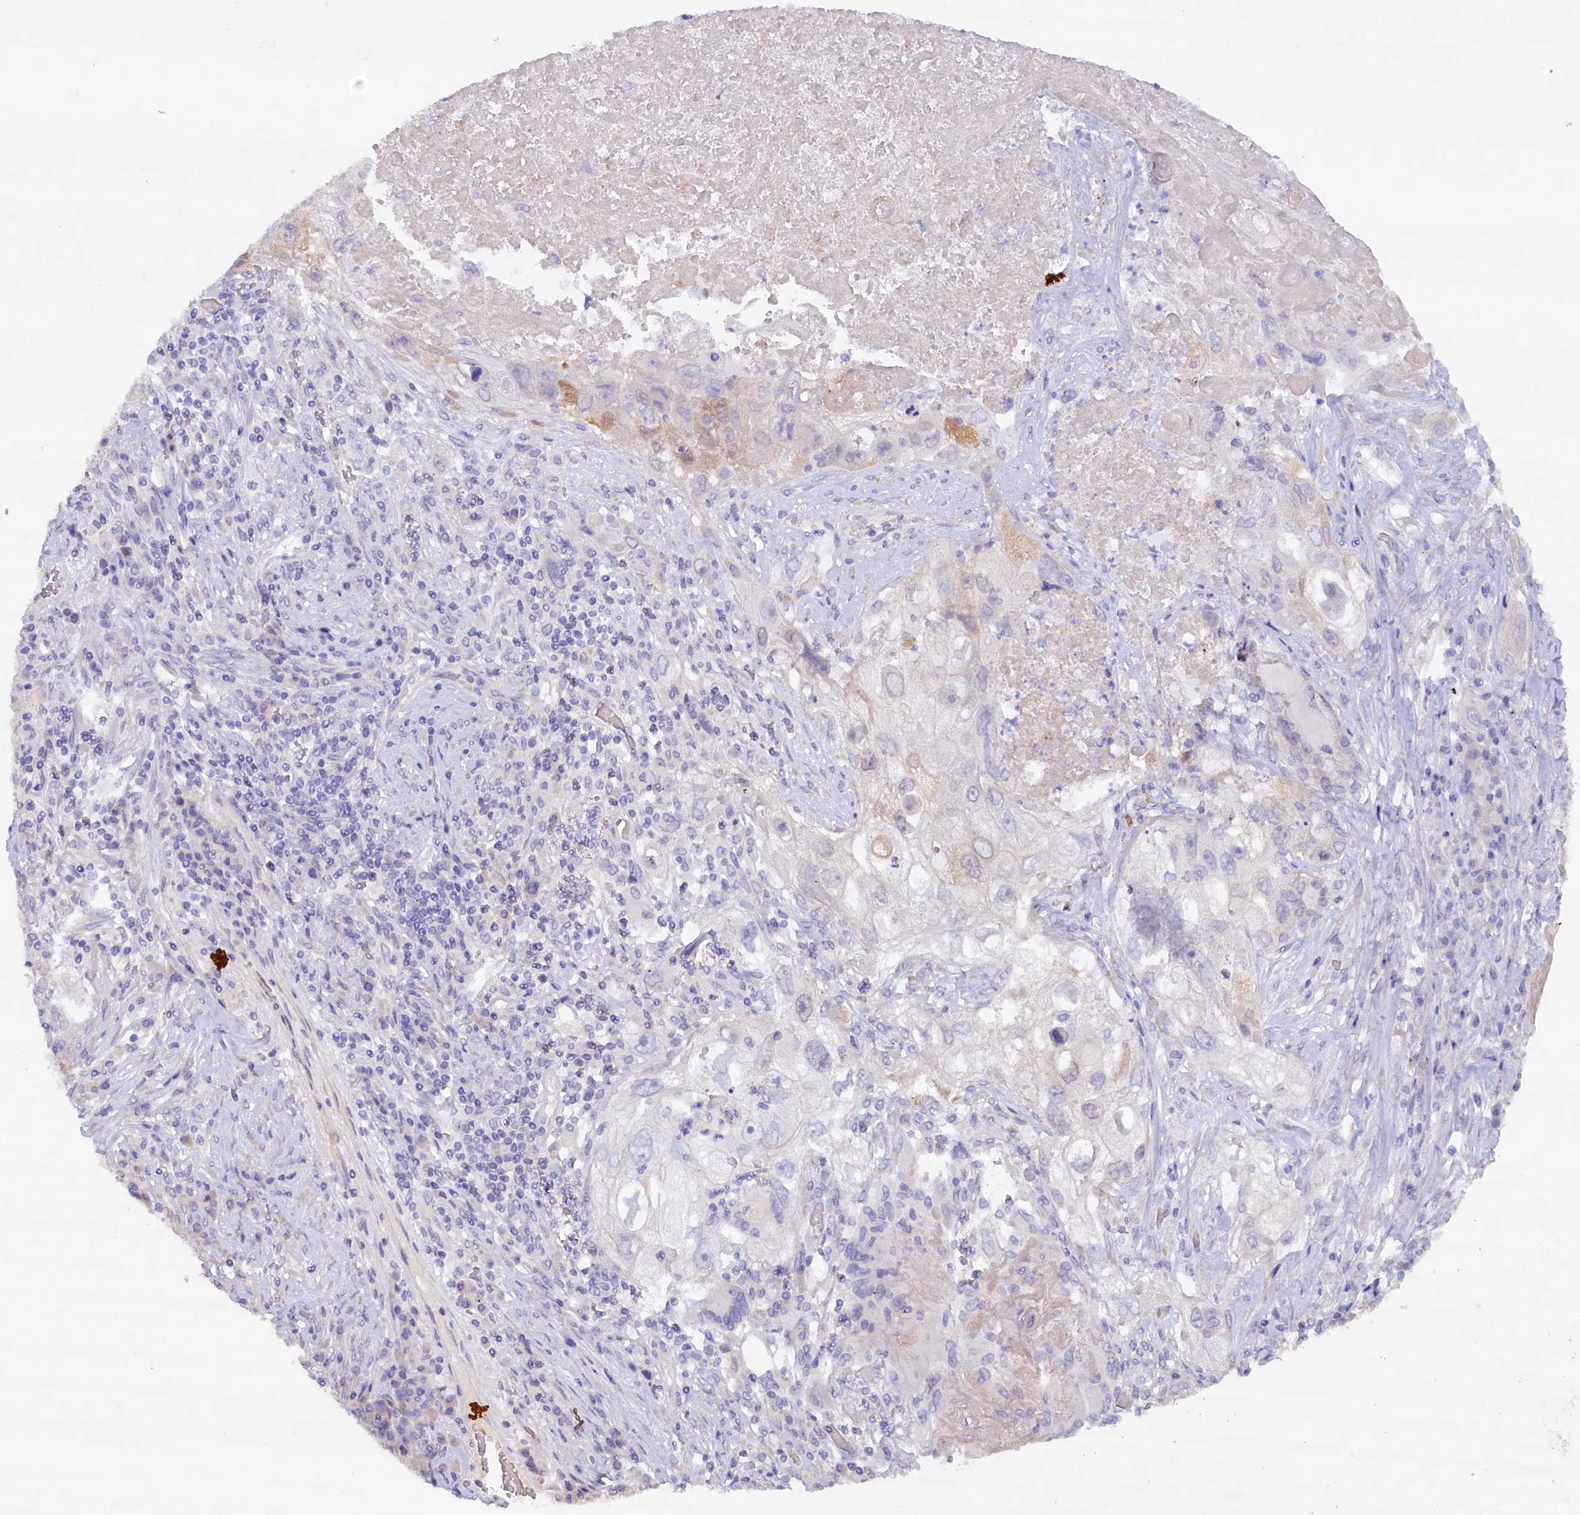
{"staining": {"intensity": "moderate", "quantity": "<25%", "location": "cytoplasmic/membranous,nuclear"}, "tissue": "lung cancer", "cell_type": "Tumor cells", "image_type": "cancer", "snomed": [{"axis": "morphology", "description": "Squamous cell carcinoma, NOS"}, {"axis": "topography", "description": "Lung"}], "caption": "Lung cancer was stained to show a protein in brown. There is low levels of moderate cytoplasmic/membranous and nuclear staining in about <25% of tumor cells. The staining was performed using DAB (3,3'-diaminobenzidine) to visualize the protein expression in brown, while the nuclei were stained in blue with hematoxylin (Magnification: 20x).", "gene": "ZSWIM4", "patient": {"sex": "male", "age": 61}}